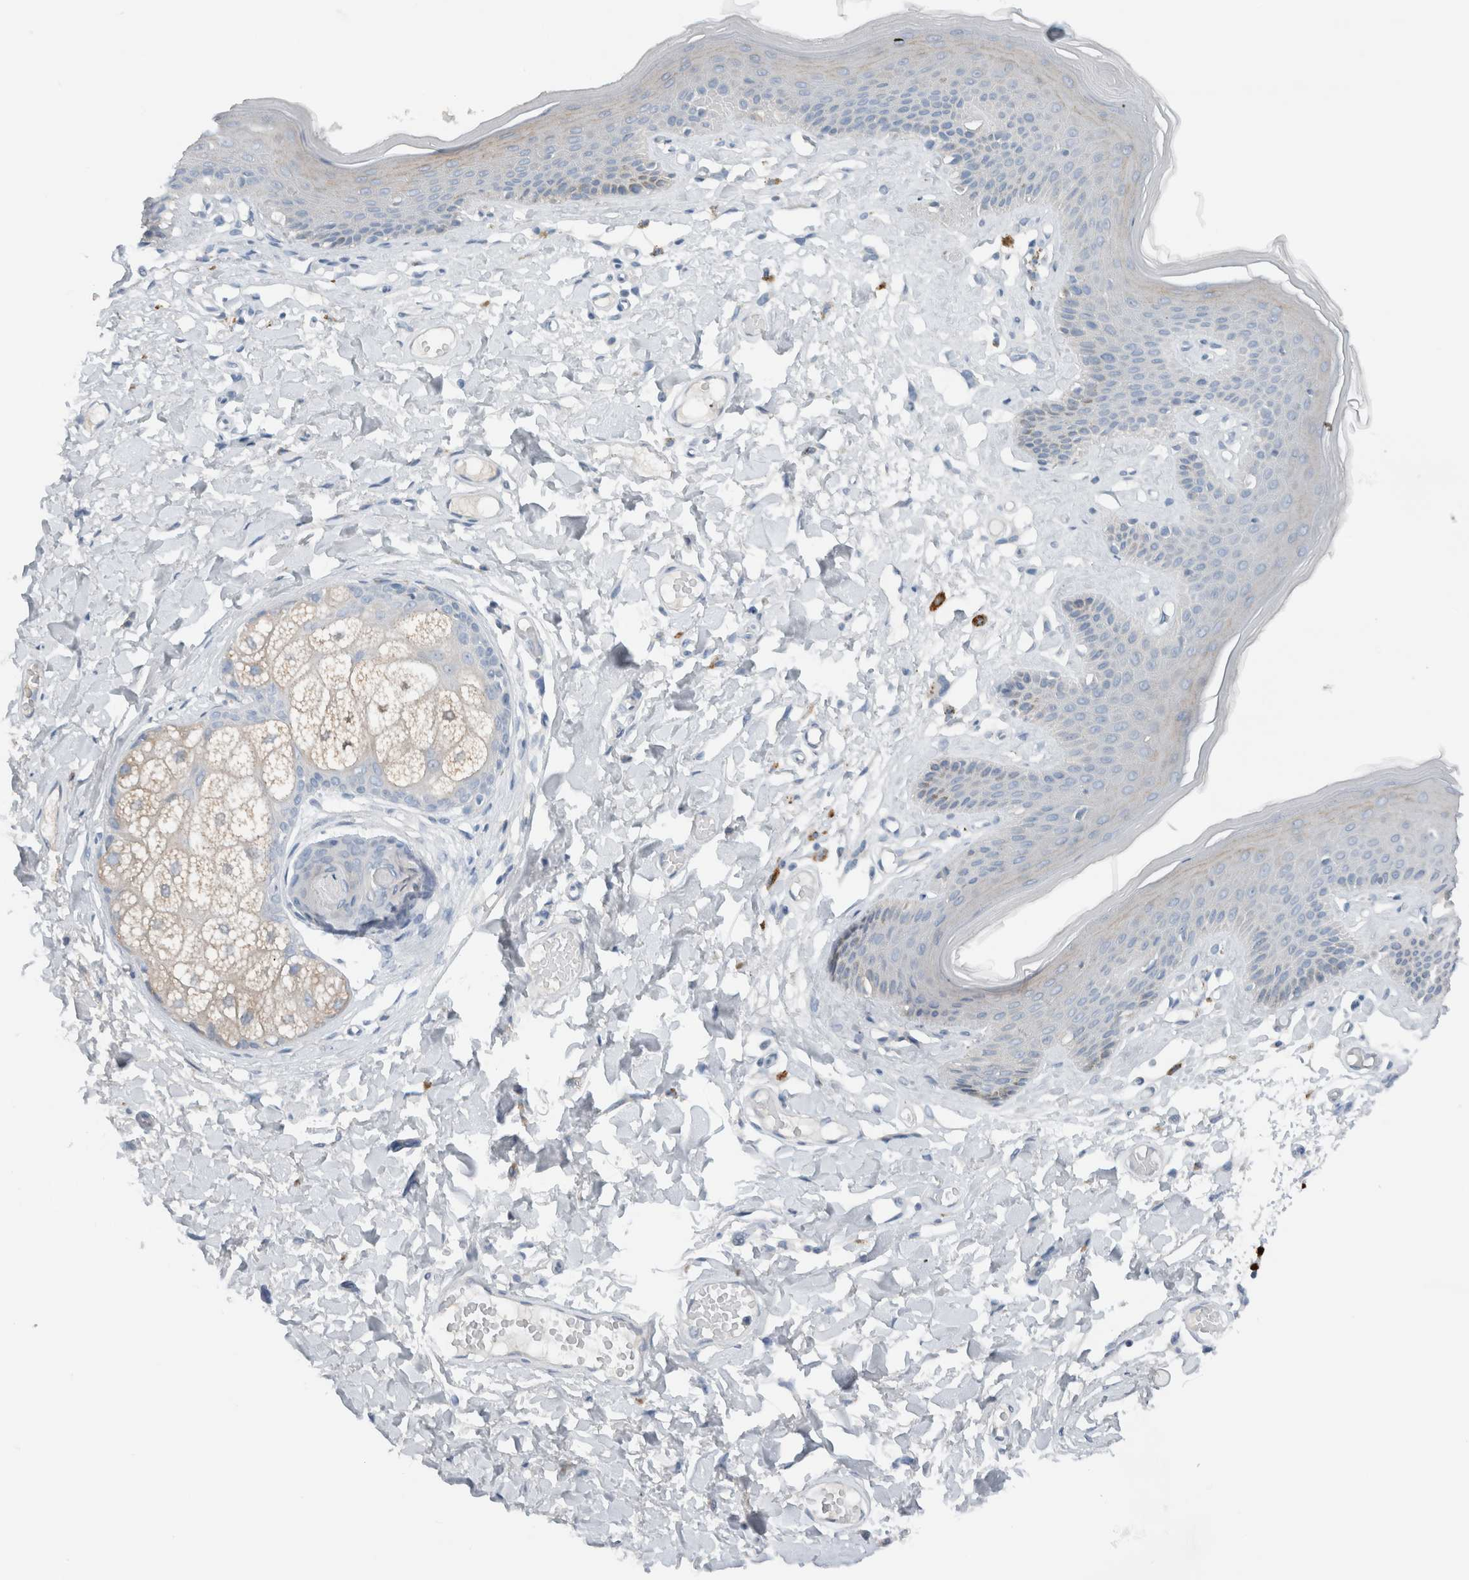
{"staining": {"intensity": "weak", "quantity": "<25%", "location": "cytoplasmic/membranous"}, "tissue": "skin", "cell_type": "Epidermal cells", "image_type": "normal", "snomed": [{"axis": "morphology", "description": "Normal tissue, NOS"}, {"axis": "topography", "description": "Vulva"}], "caption": "Epidermal cells are negative for brown protein staining in benign skin. (Stains: DAB immunohistochemistry (IHC) with hematoxylin counter stain, Microscopy: brightfield microscopy at high magnification).", "gene": "DUOX1", "patient": {"sex": "female", "age": 73}}